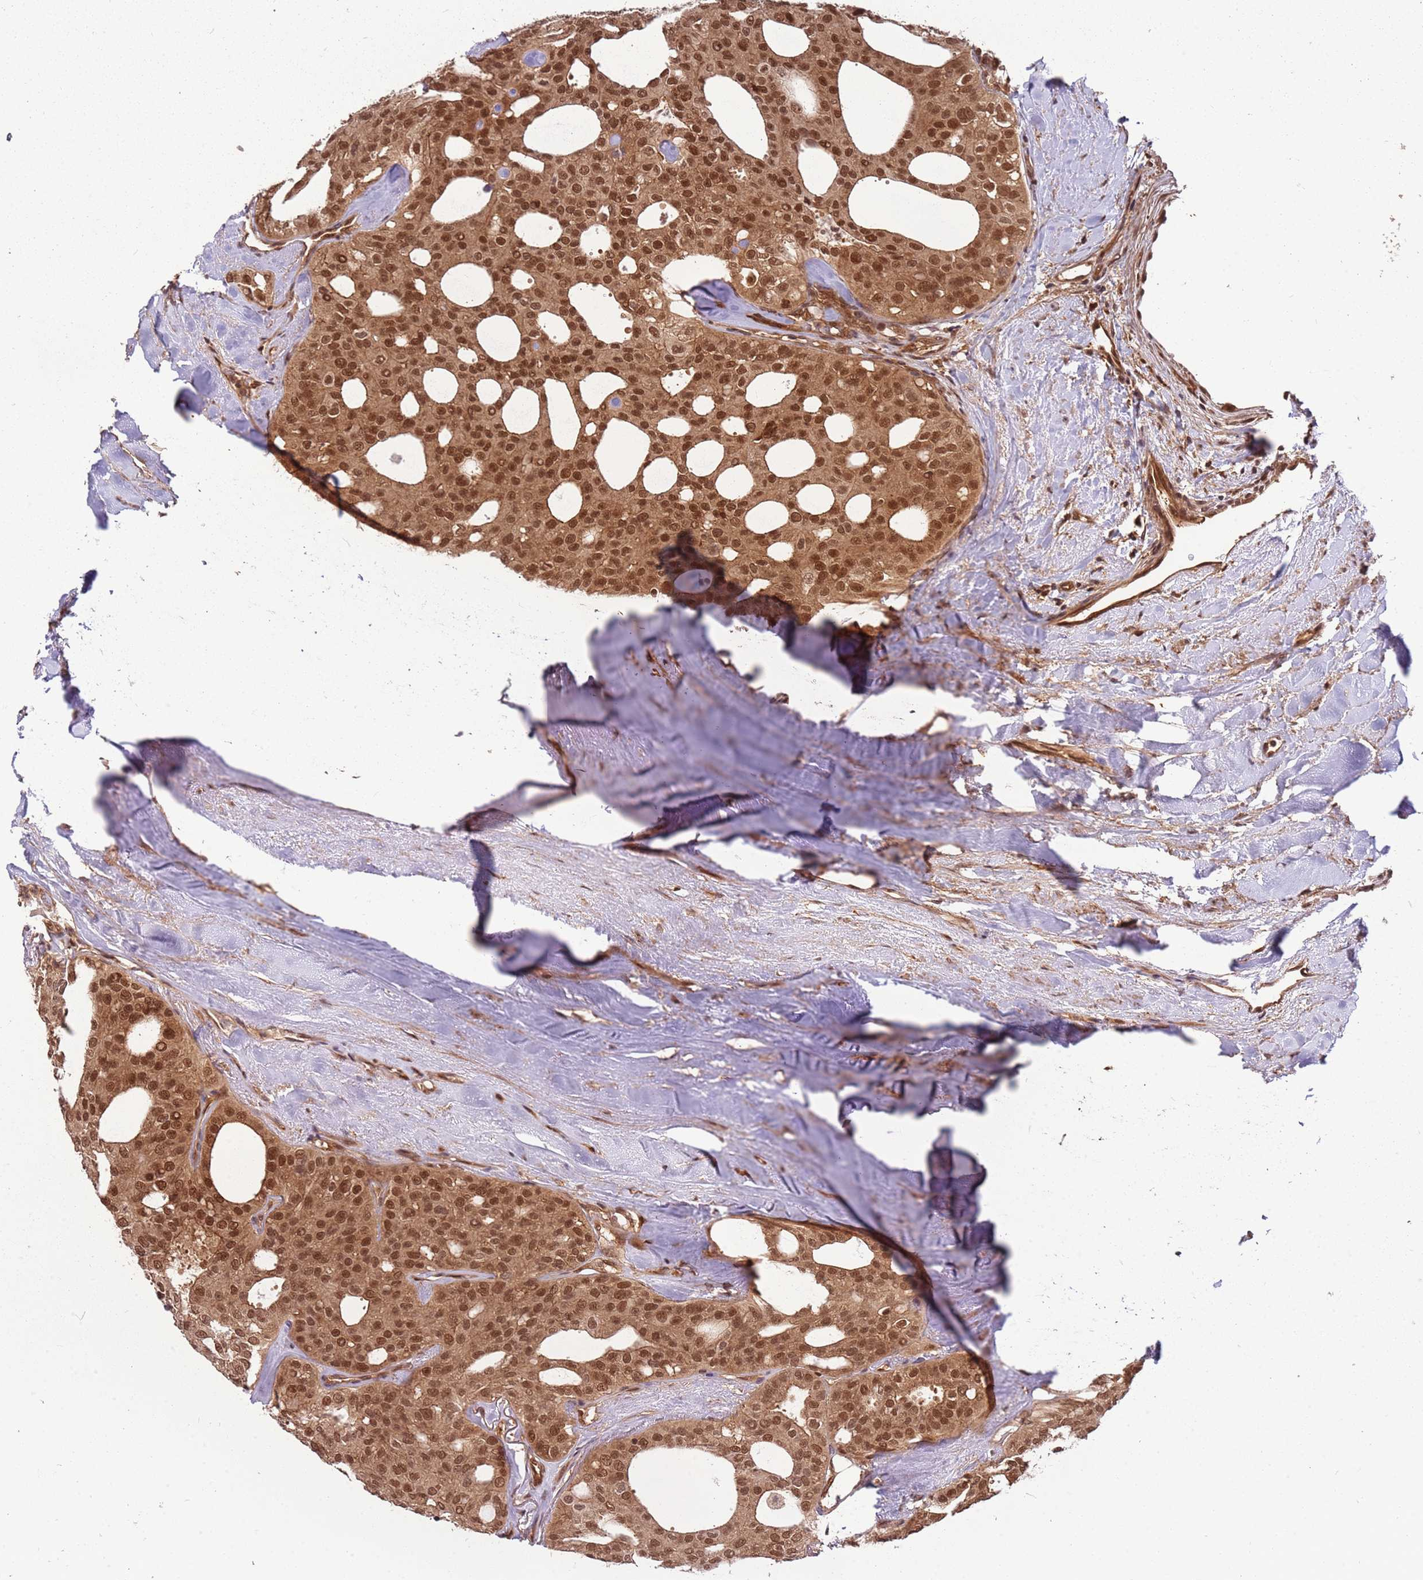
{"staining": {"intensity": "moderate", "quantity": ">75%", "location": "cytoplasmic/membranous,nuclear"}, "tissue": "thyroid cancer", "cell_type": "Tumor cells", "image_type": "cancer", "snomed": [{"axis": "morphology", "description": "Follicular adenoma carcinoma, NOS"}, {"axis": "topography", "description": "Thyroid gland"}], "caption": "The image shows a brown stain indicating the presence of a protein in the cytoplasmic/membranous and nuclear of tumor cells in thyroid cancer.", "gene": "PGLS", "patient": {"sex": "male", "age": 75}}